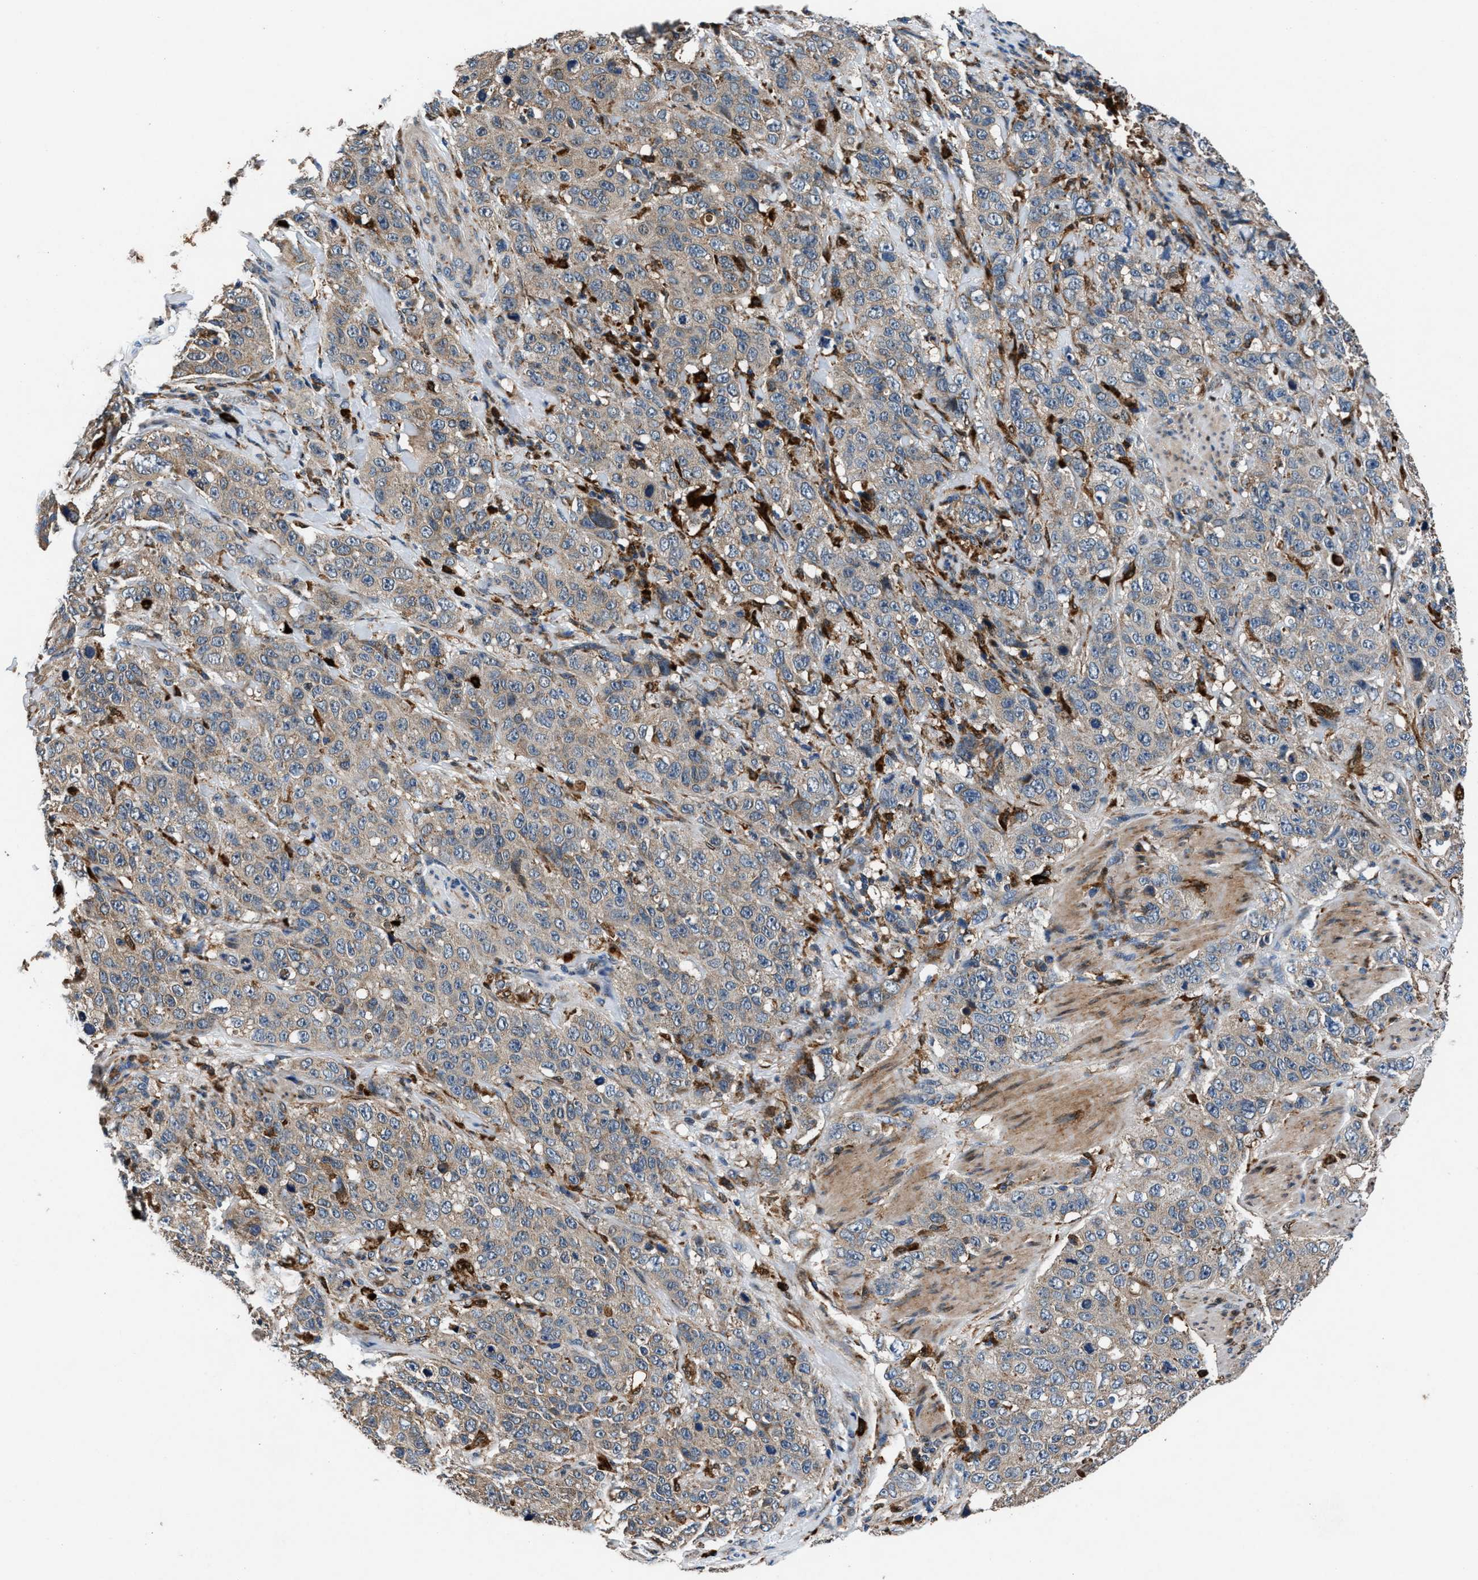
{"staining": {"intensity": "weak", "quantity": "25%-75%", "location": "cytoplasmic/membranous"}, "tissue": "stomach cancer", "cell_type": "Tumor cells", "image_type": "cancer", "snomed": [{"axis": "morphology", "description": "Adenocarcinoma, NOS"}, {"axis": "topography", "description": "Stomach"}], "caption": "This is an image of immunohistochemistry (IHC) staining of stomach adenocarcinoma, which shows weak expression in the cytoplasmic/membranous of tumor cells.", "gene": "FAM221A", "patient": {"sex": "male", "age": 48}}